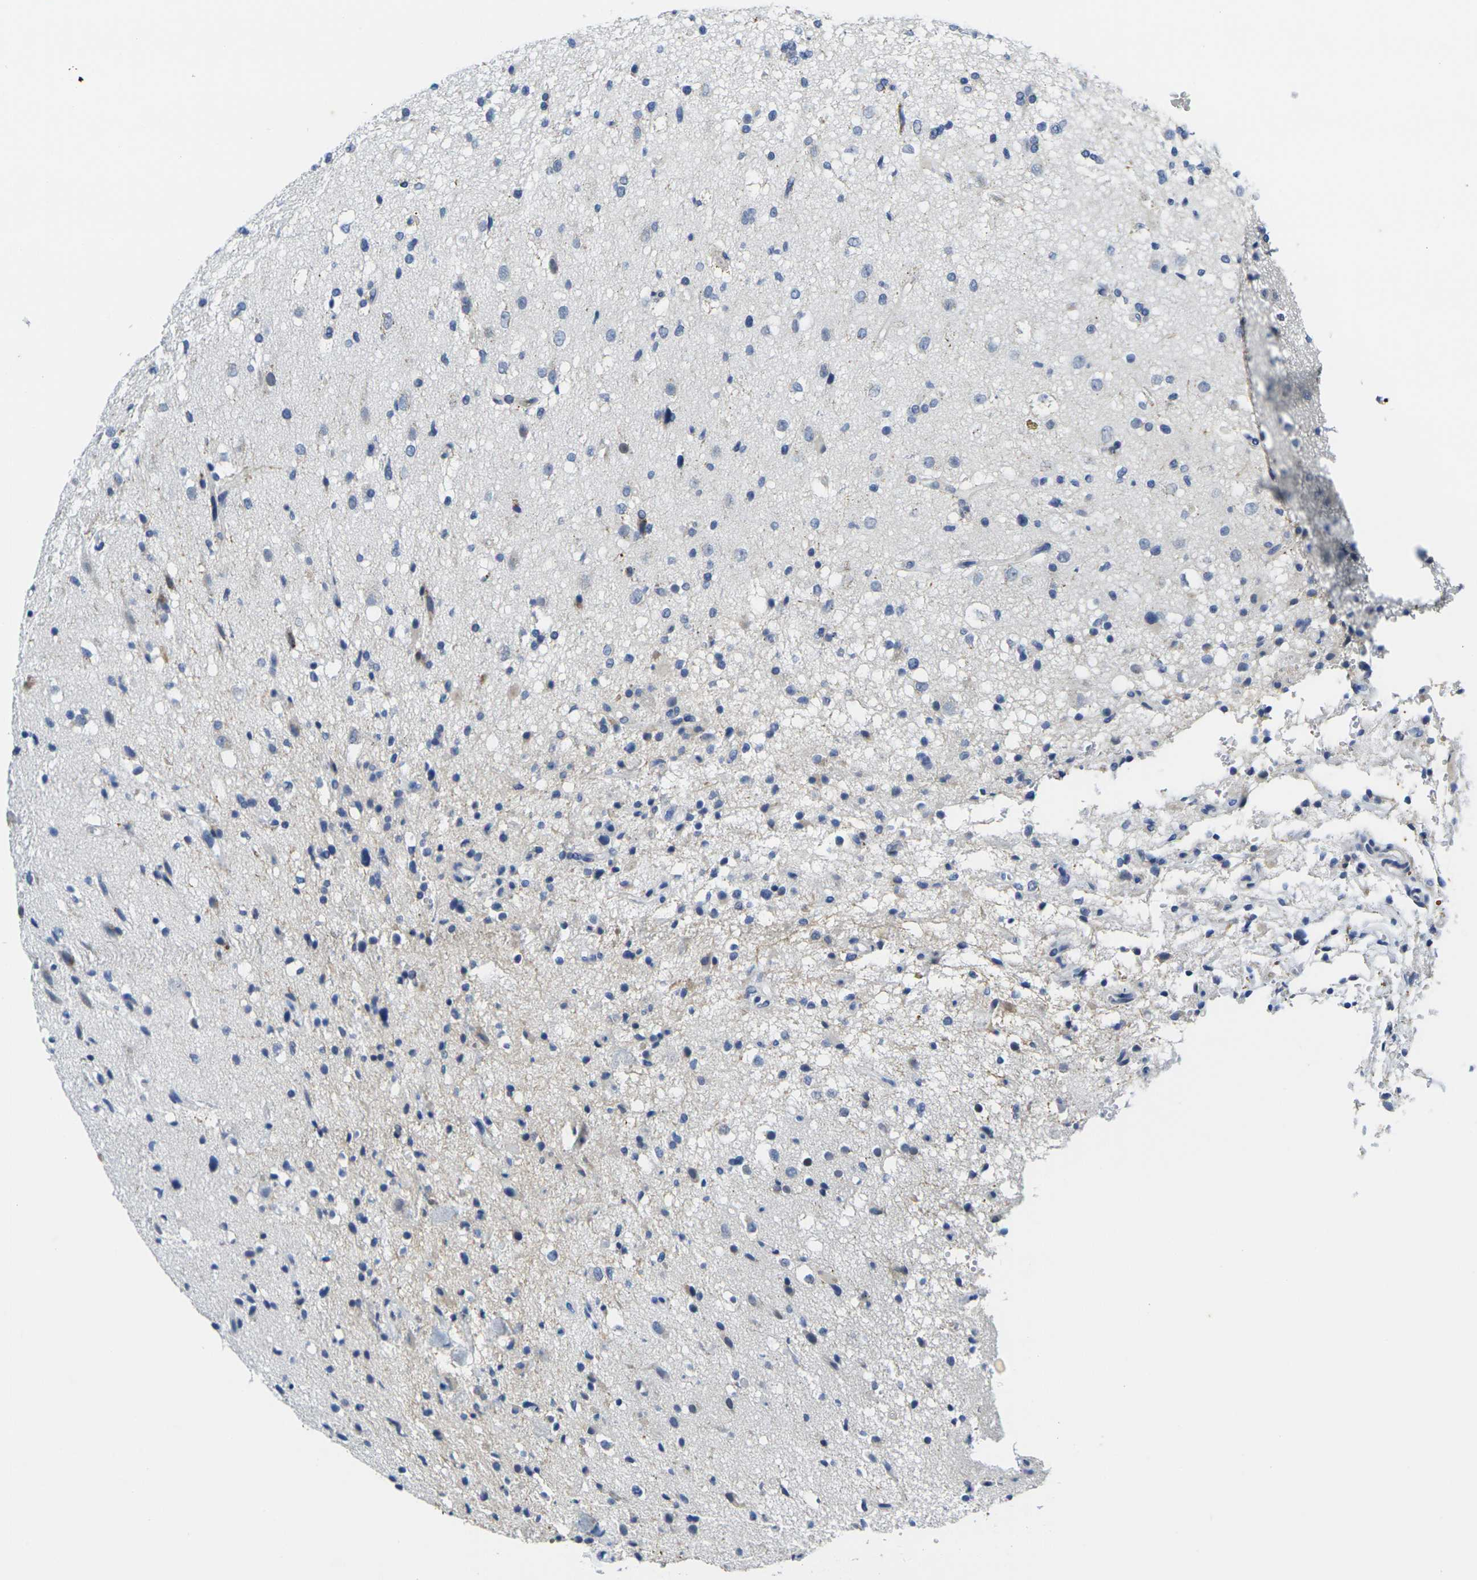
{"staining": {"intensity": "negative", "quantity": "none", "location": "none"}, "tissue": "glioma", "cell_type": "Tumor cells", "image_type": "cancer", "snomed": [{"axis": "morphology", "description": "Glioma, malignant, High grade"}, {"axis": "topography", "description": "Brain"}], "caption": "This is an immunohistochemistry (IHC) micrograph of glioma. There is no positivity in tumor cells.", "gene": "CRK", "patient": {"sex": "male", "age": 33}}